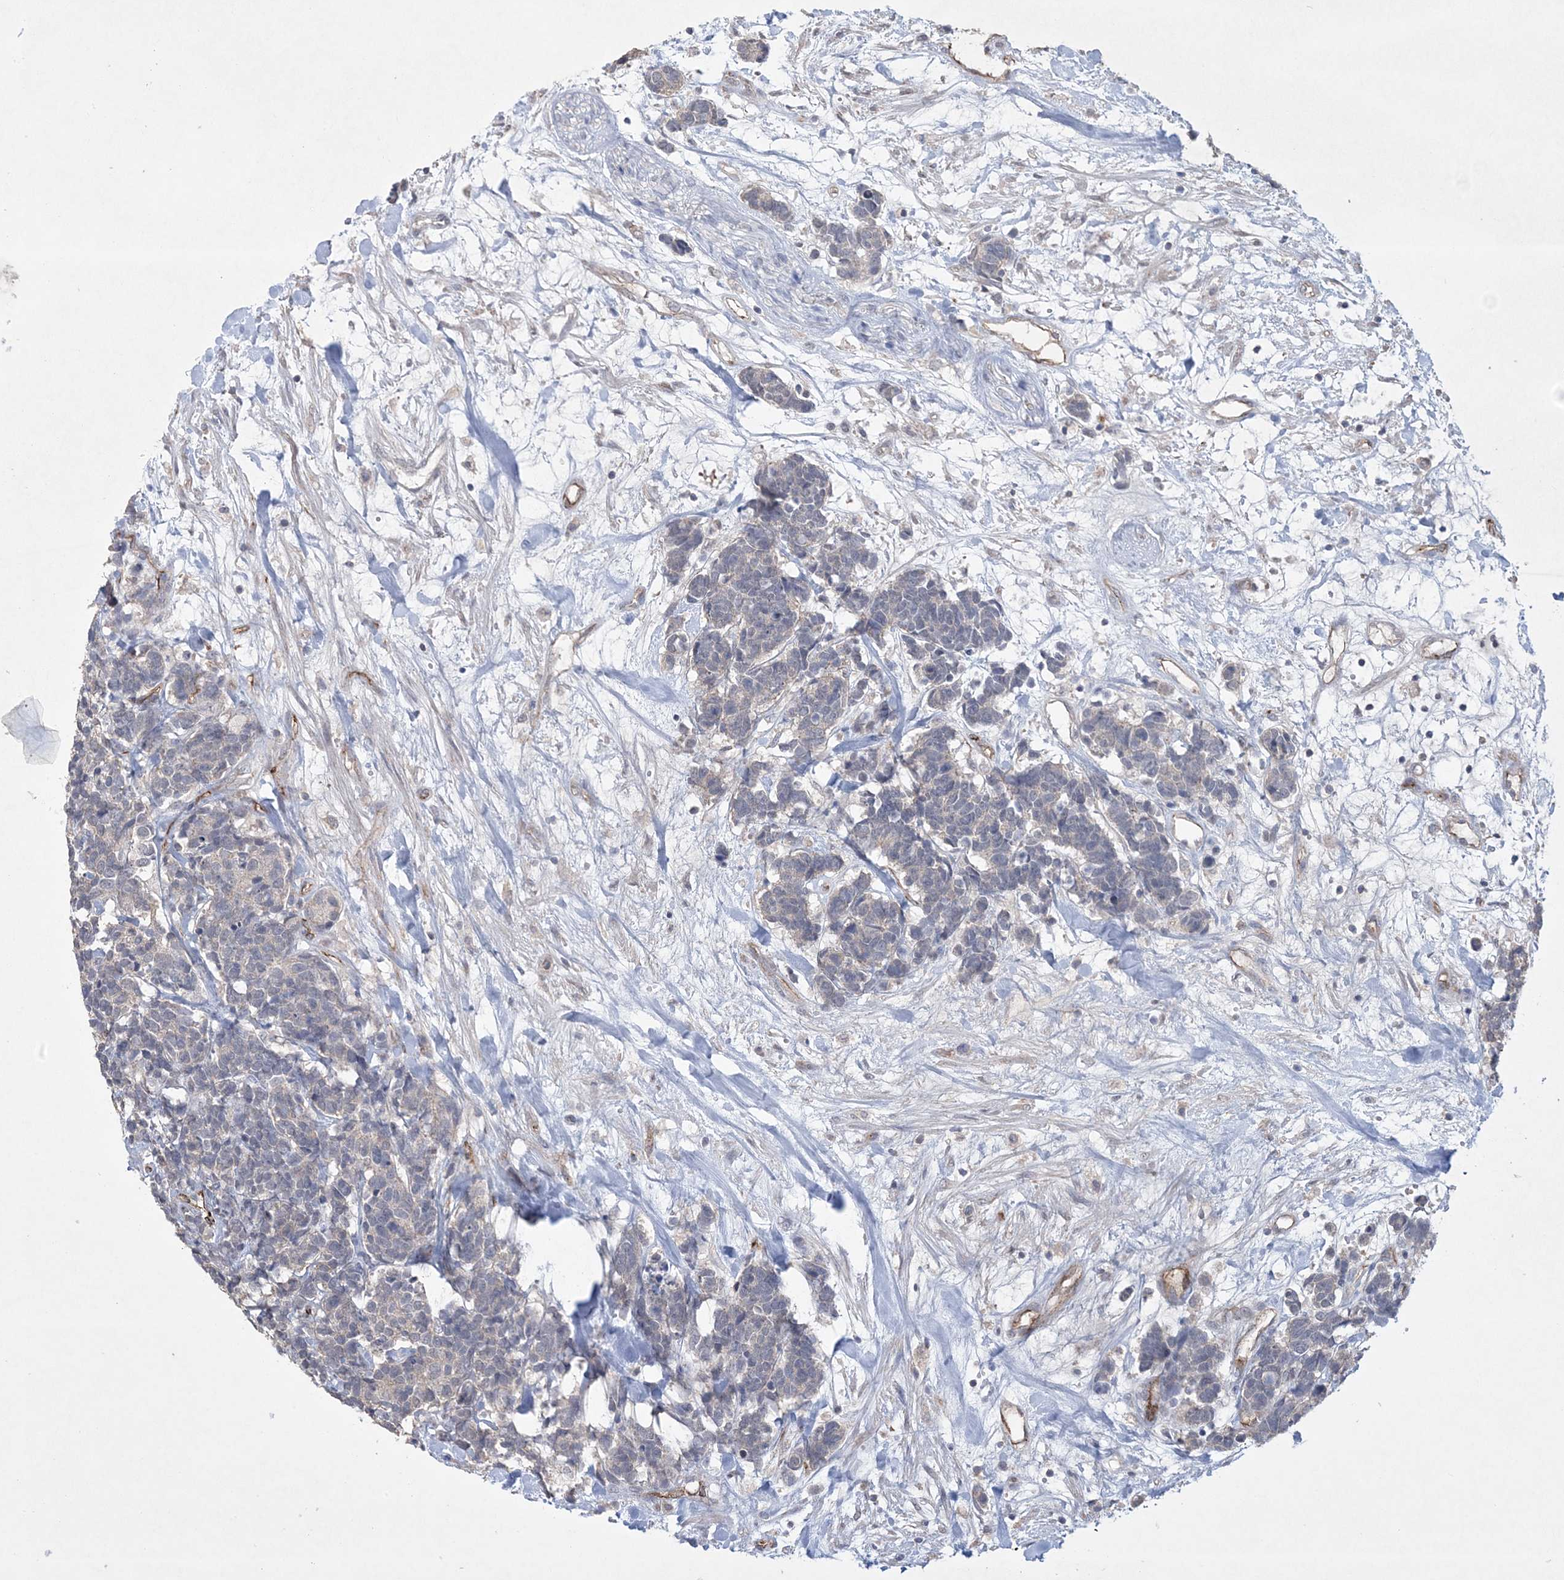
{"staining": {"intensity": "negative", "quantity": "none", "location": "none"}, "tissue": "carcinoid", "cell_type": "Tumor cells", "image_type": "cancer", "snomed": [{"axis": "morphology", "description": "Carcinoma, NOS"}, {"axis": "morphology", "description": "Carcinoid, malignant, NOS"}, {"axis": "topography", "description": "Urinary bladder"}], "caption": "Histopathology image shows no significant protein expression in tumor cells of carcinoid.", "gene": "DPCD", "patient": {"sex": "male", "age": 57}}